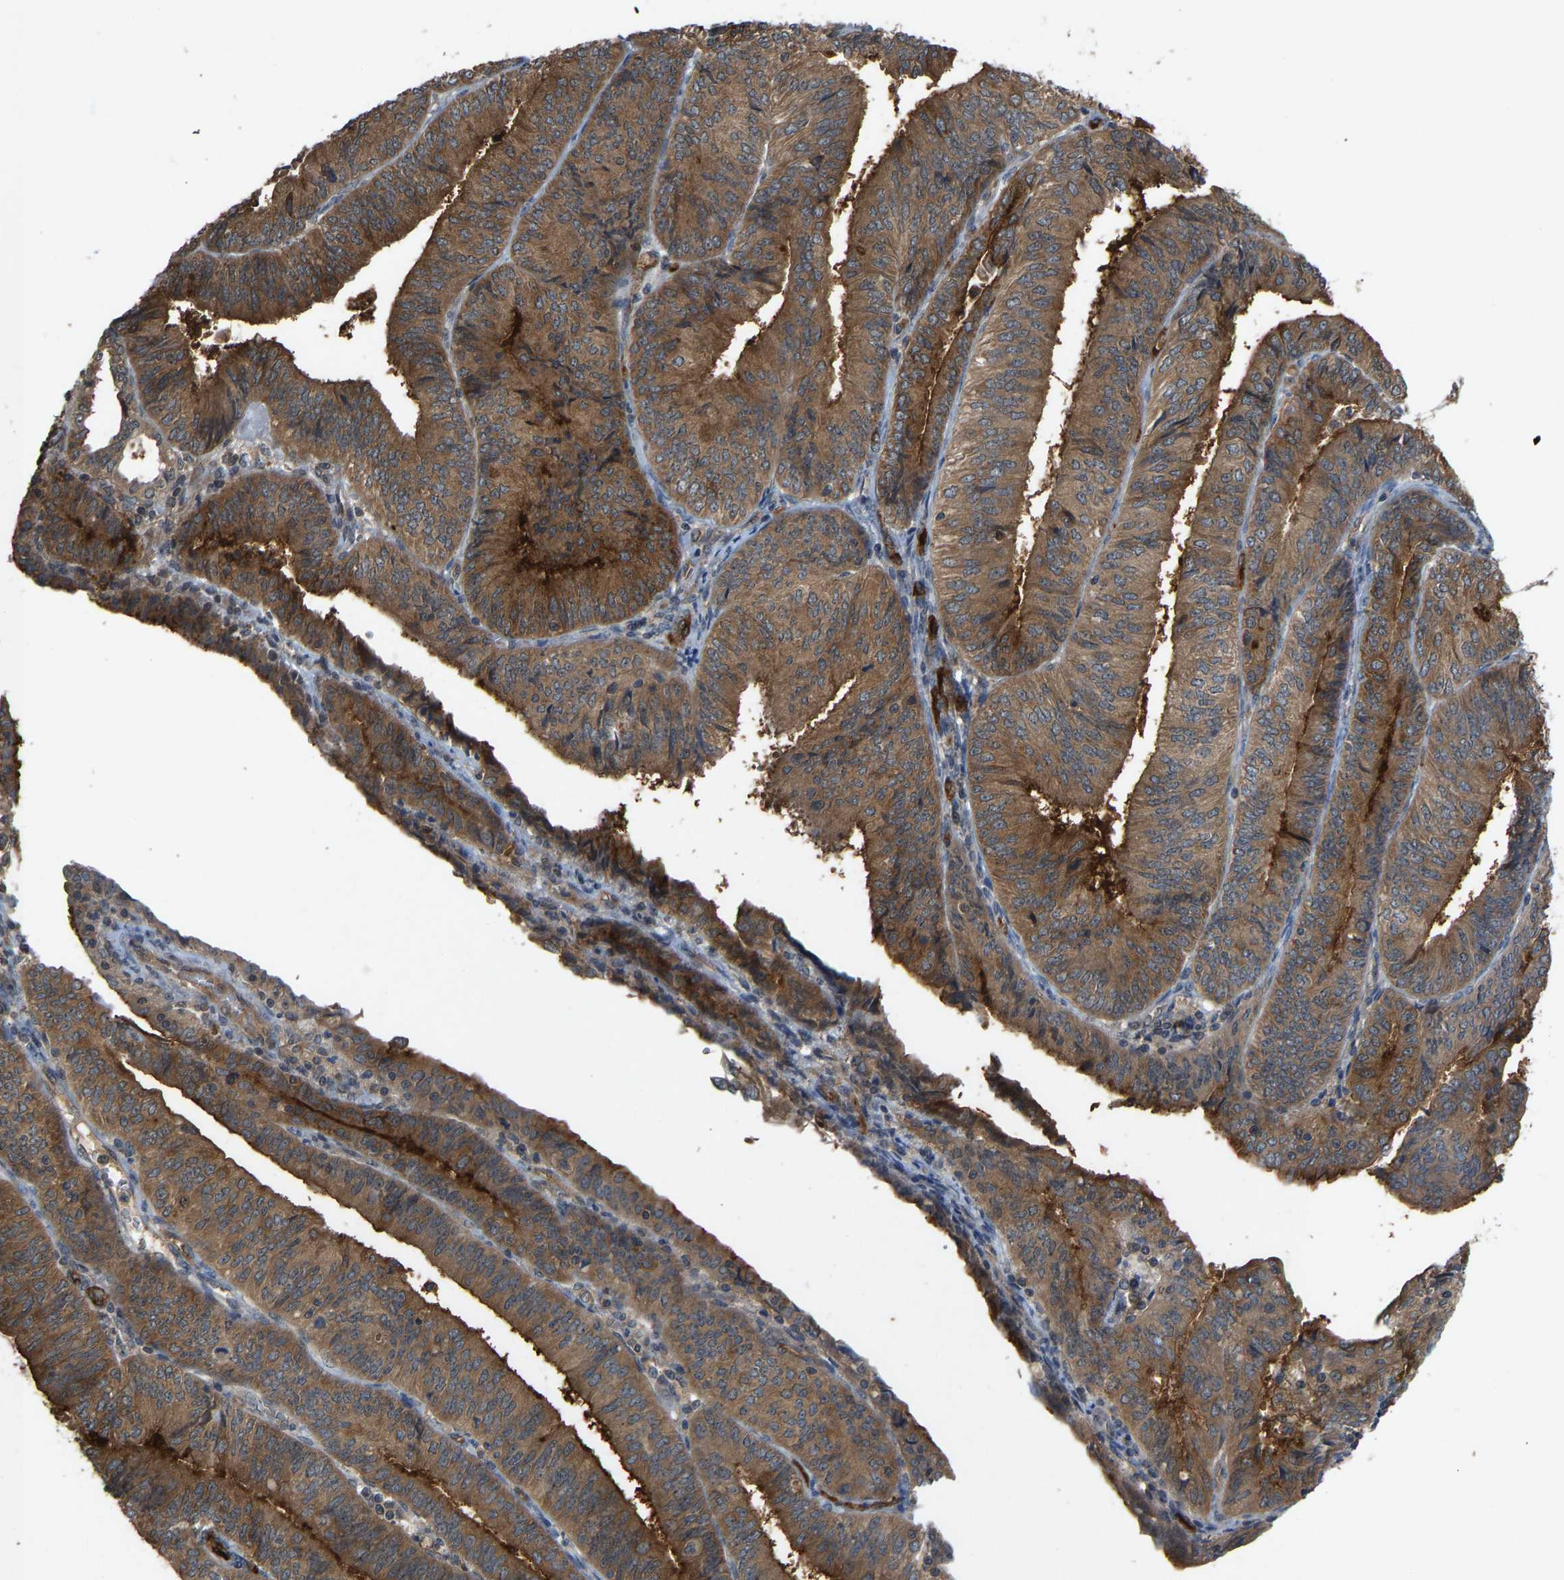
{"staining": {"intensity": "strong", "quantity": ">75%", "location": "cytoplasmic/membranous"}, "tissue": "endometrial cancer", "cell_type": "Tumor cells", "image_type": "cancer", "snomed": [{"axis": "morphology", "description": "Adenocarcinoma, NOS"}, {"axis": "topography", "description": "Endometrium"}], "caption": "Immunohistochemical staining of adenocarcinoma (endometrial) displays high levels of strong cytoplasmic/membranous expression in about >75% of tumor cells.", "gene": "CCT8", "patient": {"sex": "female", "age": 58}}